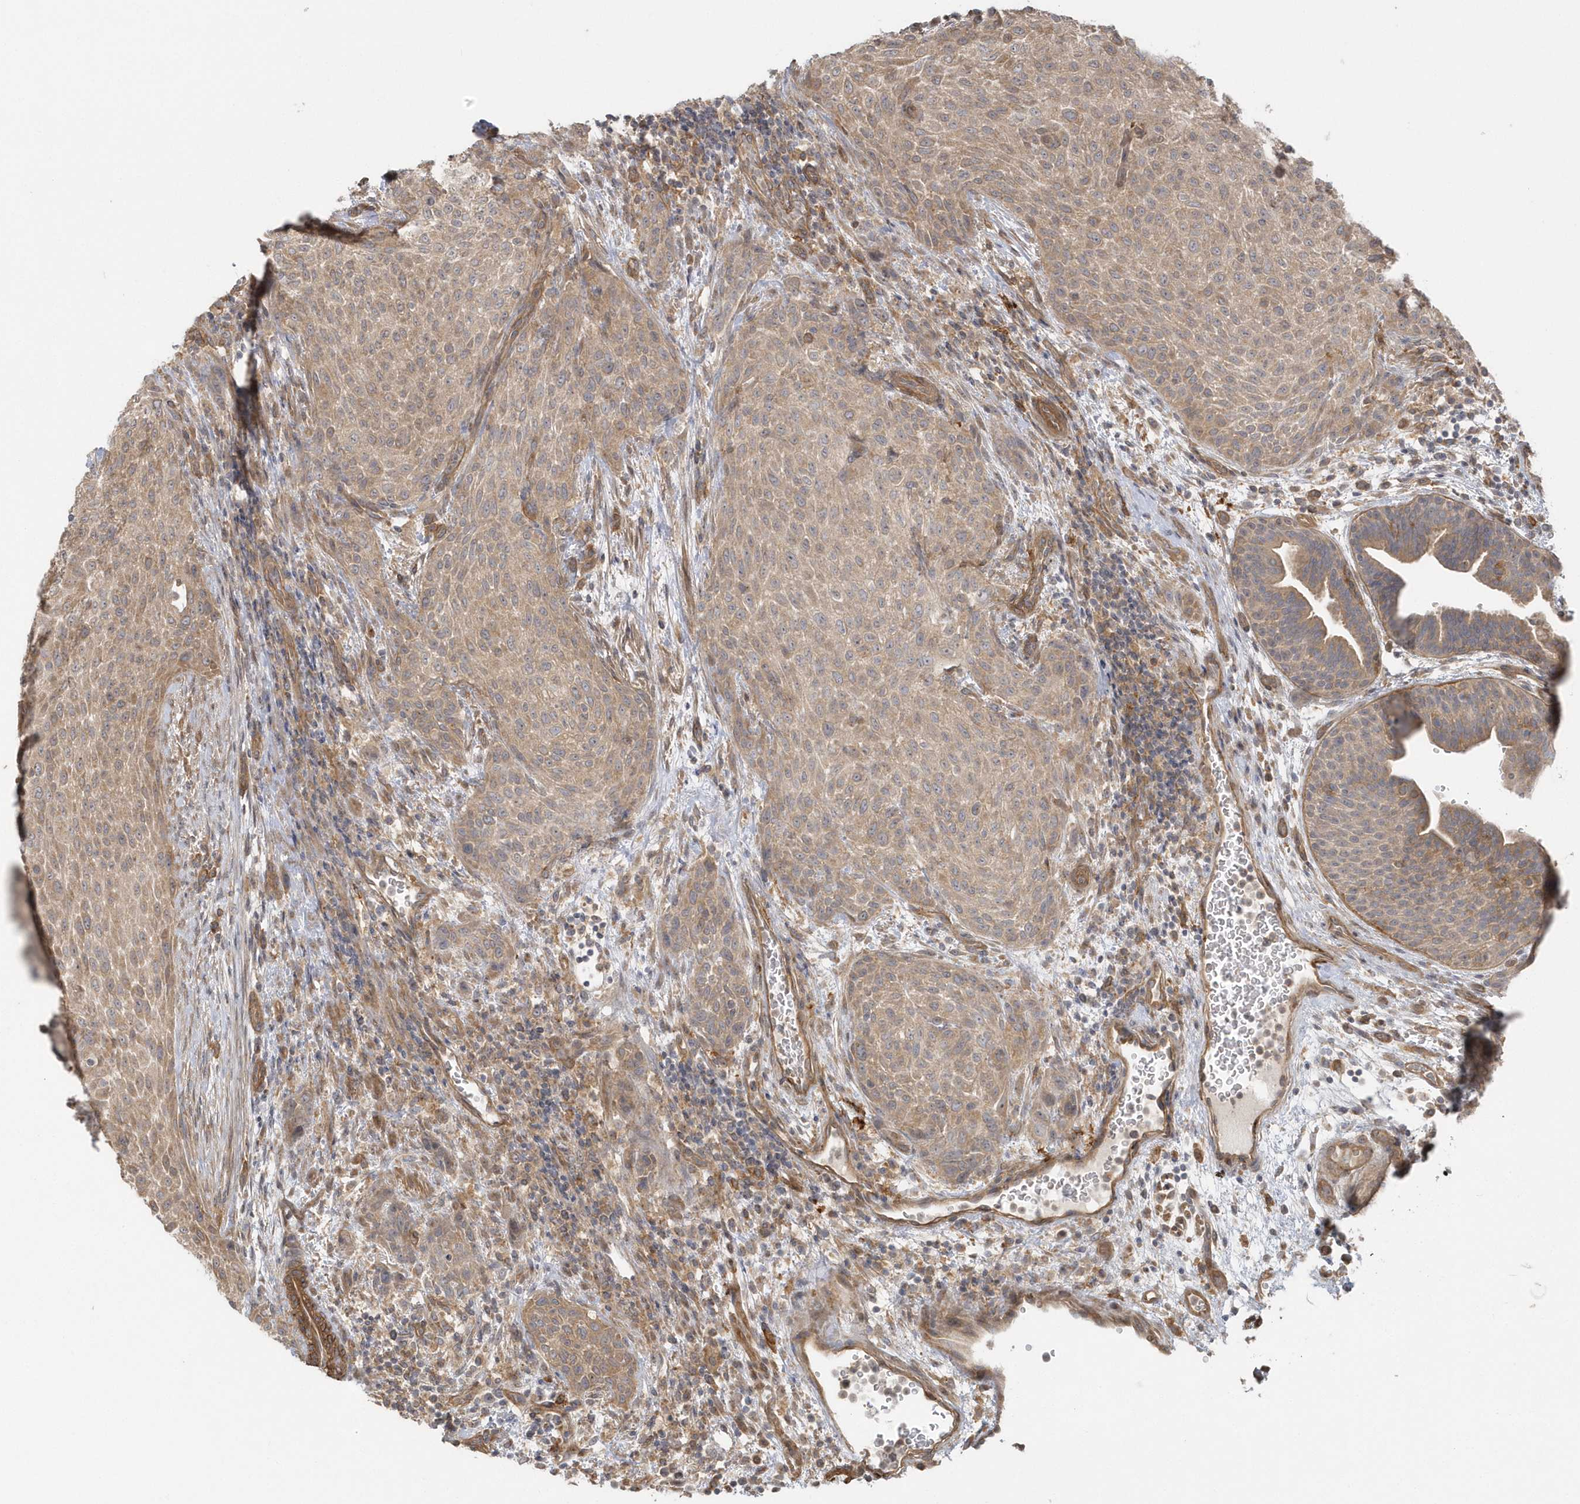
{"staining": {"intensity": "weak", "quantity": "25%-75%", "location": "cytoplasmic/membranous"}, "tissue": "urothelial cancer", "cell_type": "Tumor cells", "image_type": "cancer", "snomed": [{"axis": "morphology", "description": "Urothelial carcinoma, High grade"}, {"axis": "topography", "description": "Urinary bladder"}], "caption": "Immunohistochemistry (IHC) micrograph of neoplastic tissue: urothelial cancer stained using immunohistochemistry demonstrates low levels of weak protein expression localized specifically in the cytoplasmic/membranous of tumor cells, appearing as a cytoplasmic/membranous brown color.", "gene": "ACTR1A", "patient": {"sex": "male", "age": 35}}